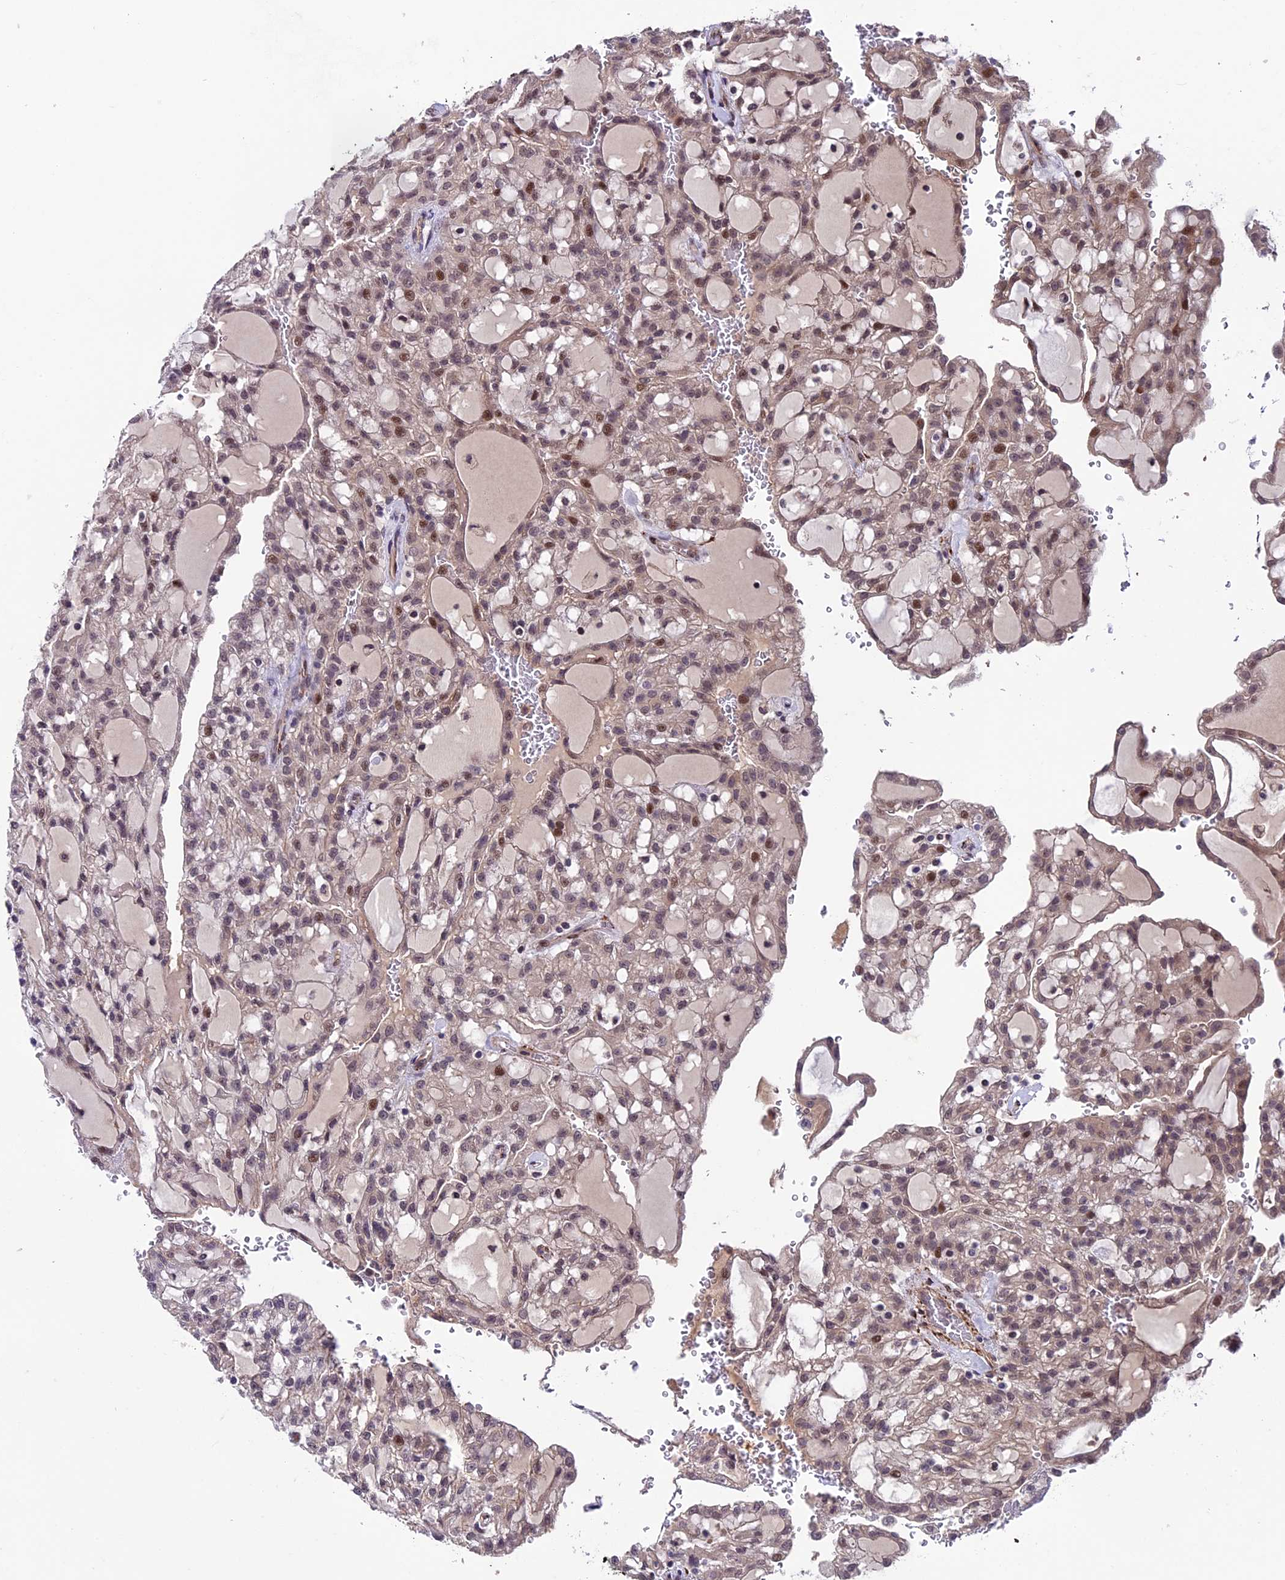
{"staining": {"intensity": "weak", "quantity": ">75%", "location": "cytoplasmic/membranous,nuclear"}, "tissue": "renal cancer", "cell_type": "Tumor cells", "image_type": "cancer", "snomed": [{"axis": "morphology", "description": "Adenocarcinoma, NOS"}, {"axis": "topography", "description": "Kidney"}], "caption": "The immunohistochemical stain shows weak cytoplasmic/membranous and nuclear expression in tumor cells of renal cancer tissue. (DAB (3,3'-diaminobenzidine) = brown stain, brightfield microscopy at high magnification).", "gene": "SIPA1L3", "patient": {"sex": "male", "age": 63}}